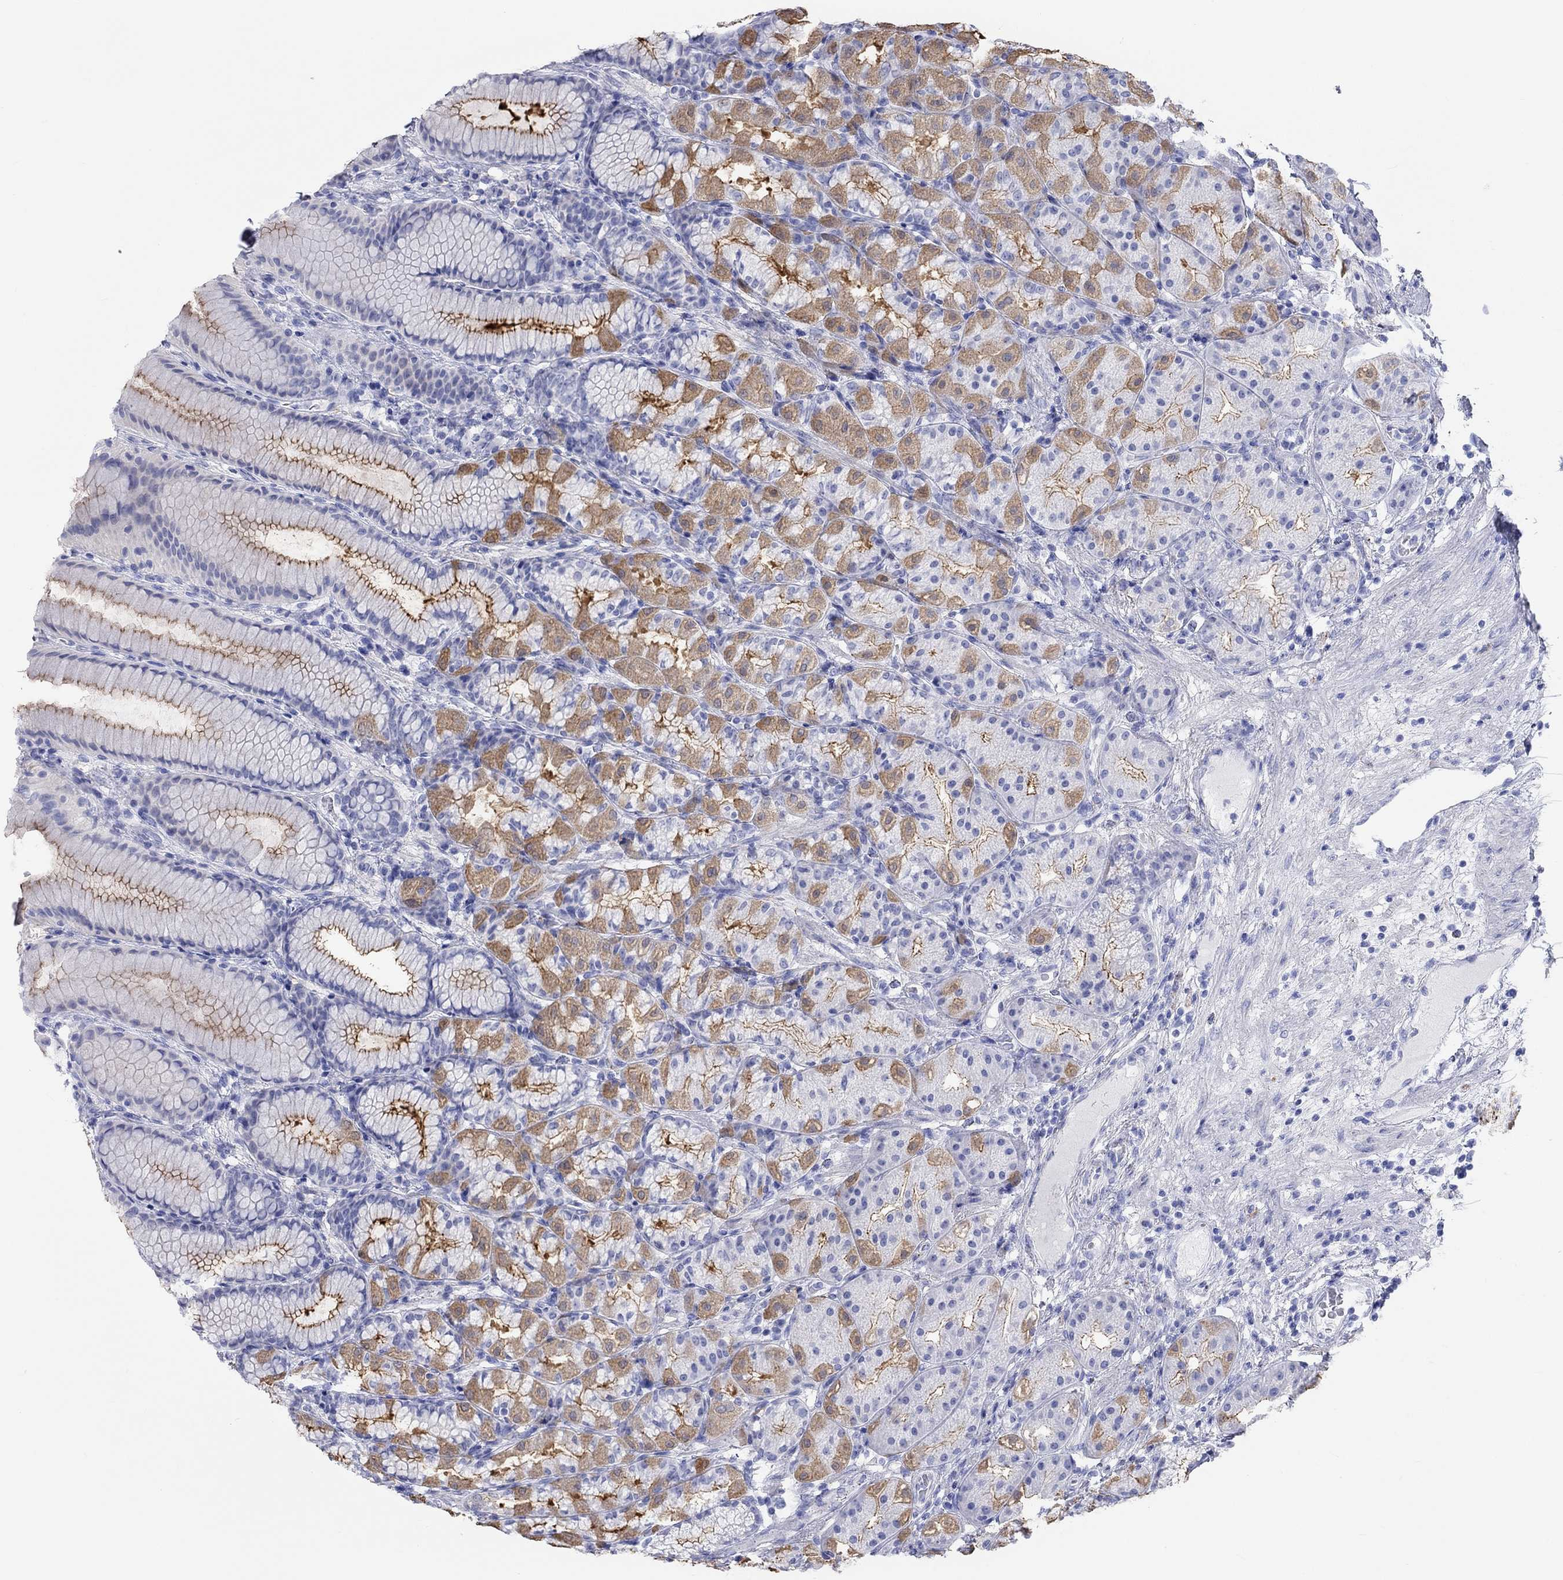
{"staining": {"intensity": "moderate", "quantity": "25%-75%", "location": "cytoplasmic/membranous"}, "tissue": "stomach", "cell_type": "Glandular cells", "image_type": "normal", "snomed": [{"axis": "morphology", "description": "Normal tissue, NOS"}, {"axis": "morphology", "description": "Adenocarcinoma, NOS"}, {"axis": "topography", "description": "Stomach"}], "caption": "Immunohistochemical staining of normal human stomach reveals 25%-75% levels of moderate cytoplasmic/membranous protein staining in approximately 25%-75% of glandular cells.", "gene": "SPATA9", "patient": {"sex": "female", "age": 79}}